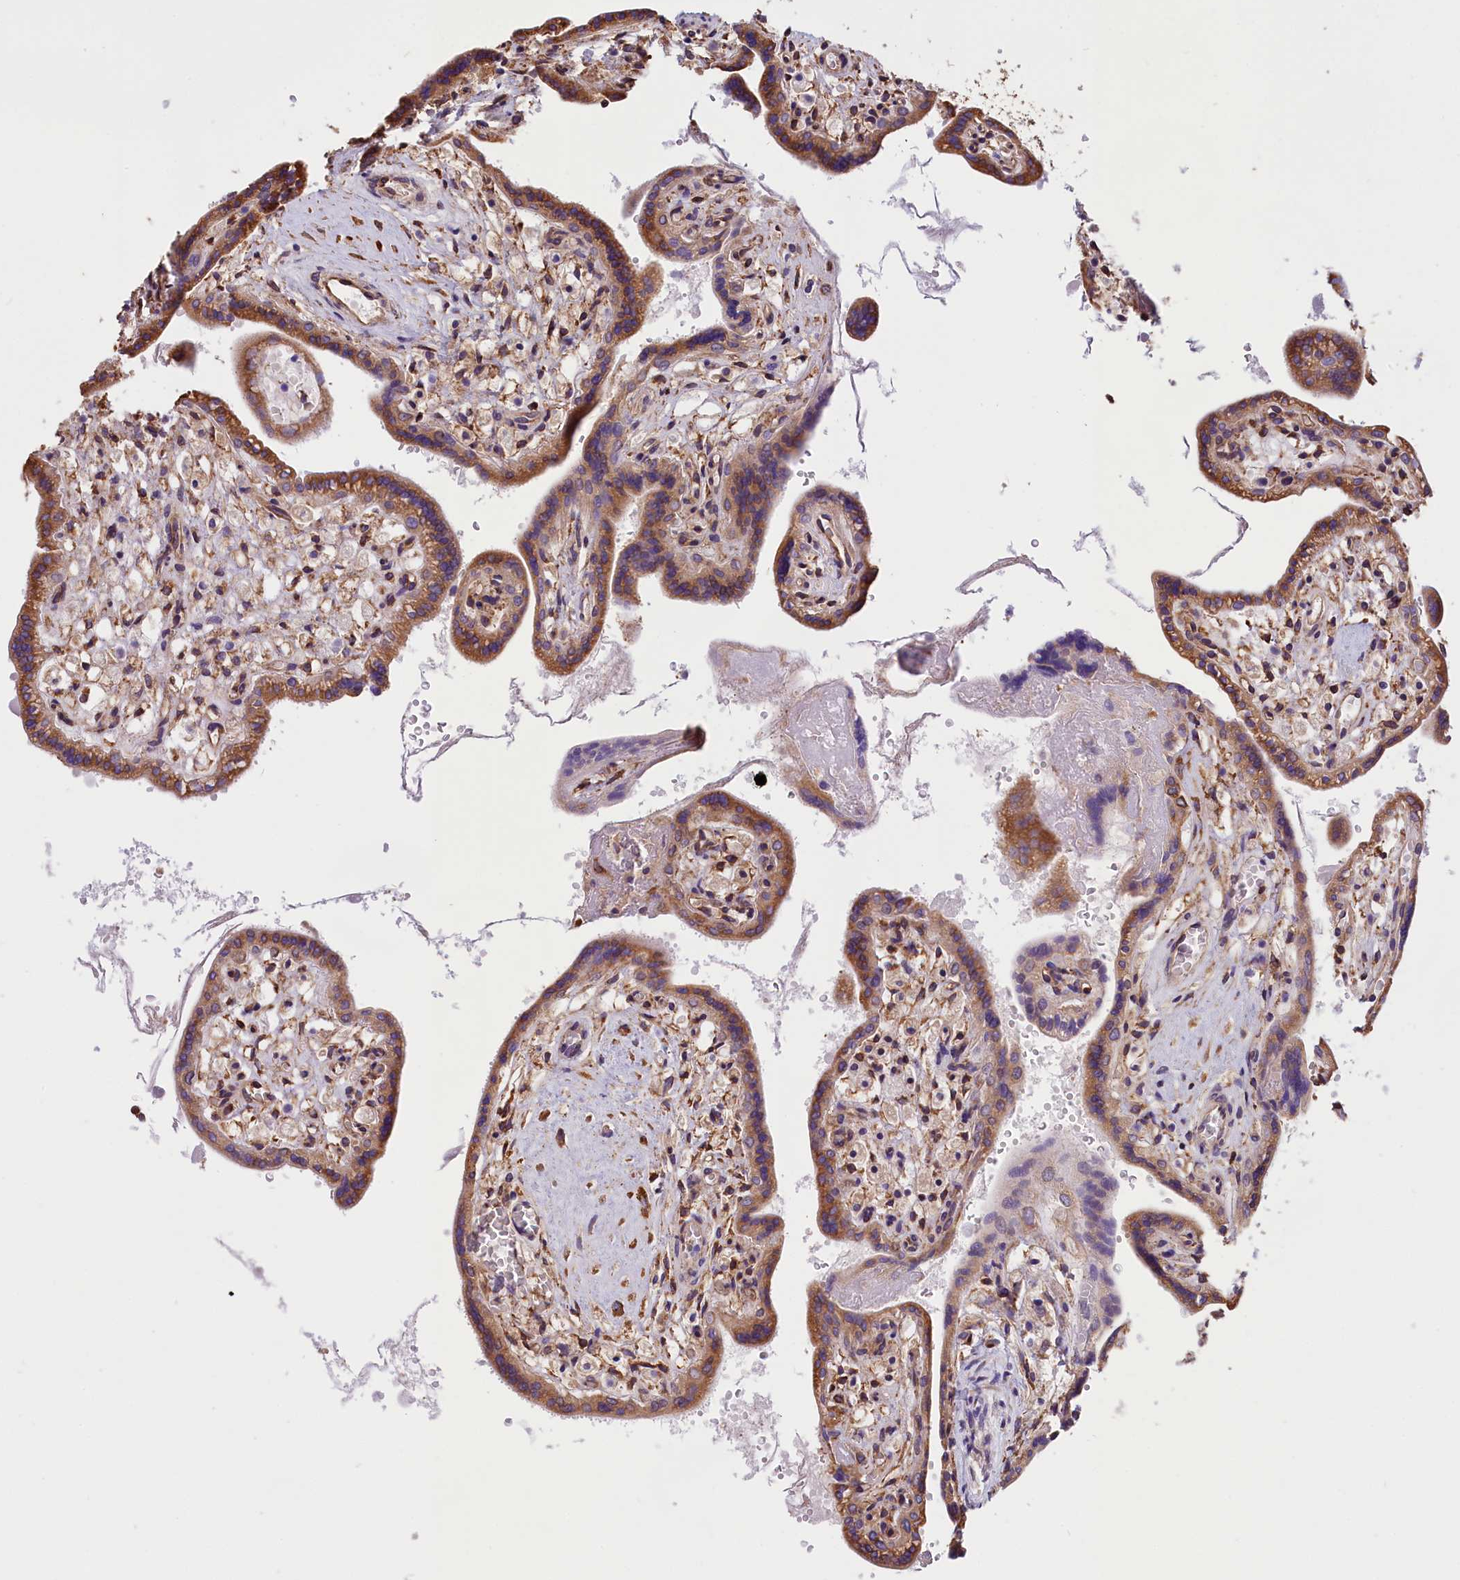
{"staining": {"intensity": "moderate", "quantity": ">75%", "location": "cytoplasmic/membranous,nuclear"}, "tissue": "placenta", "cell_type": "Trophoblastic cells", "image_type": "normal", "snomed": [{"axis": "morphology", "description": "Normal tissue, NOS"}, {"axis": "topography", "description": "Placenta"}], "caption": "A micrograph showing moderate cytoplasmic/membranous,nuclear expression in about >75% of trophoblastic cells in unremarkable placenta, as visualized by brown immunohistochemical staining.", "gene": "ZC3H4", "patient": {"sex": "female", "age": 37}}